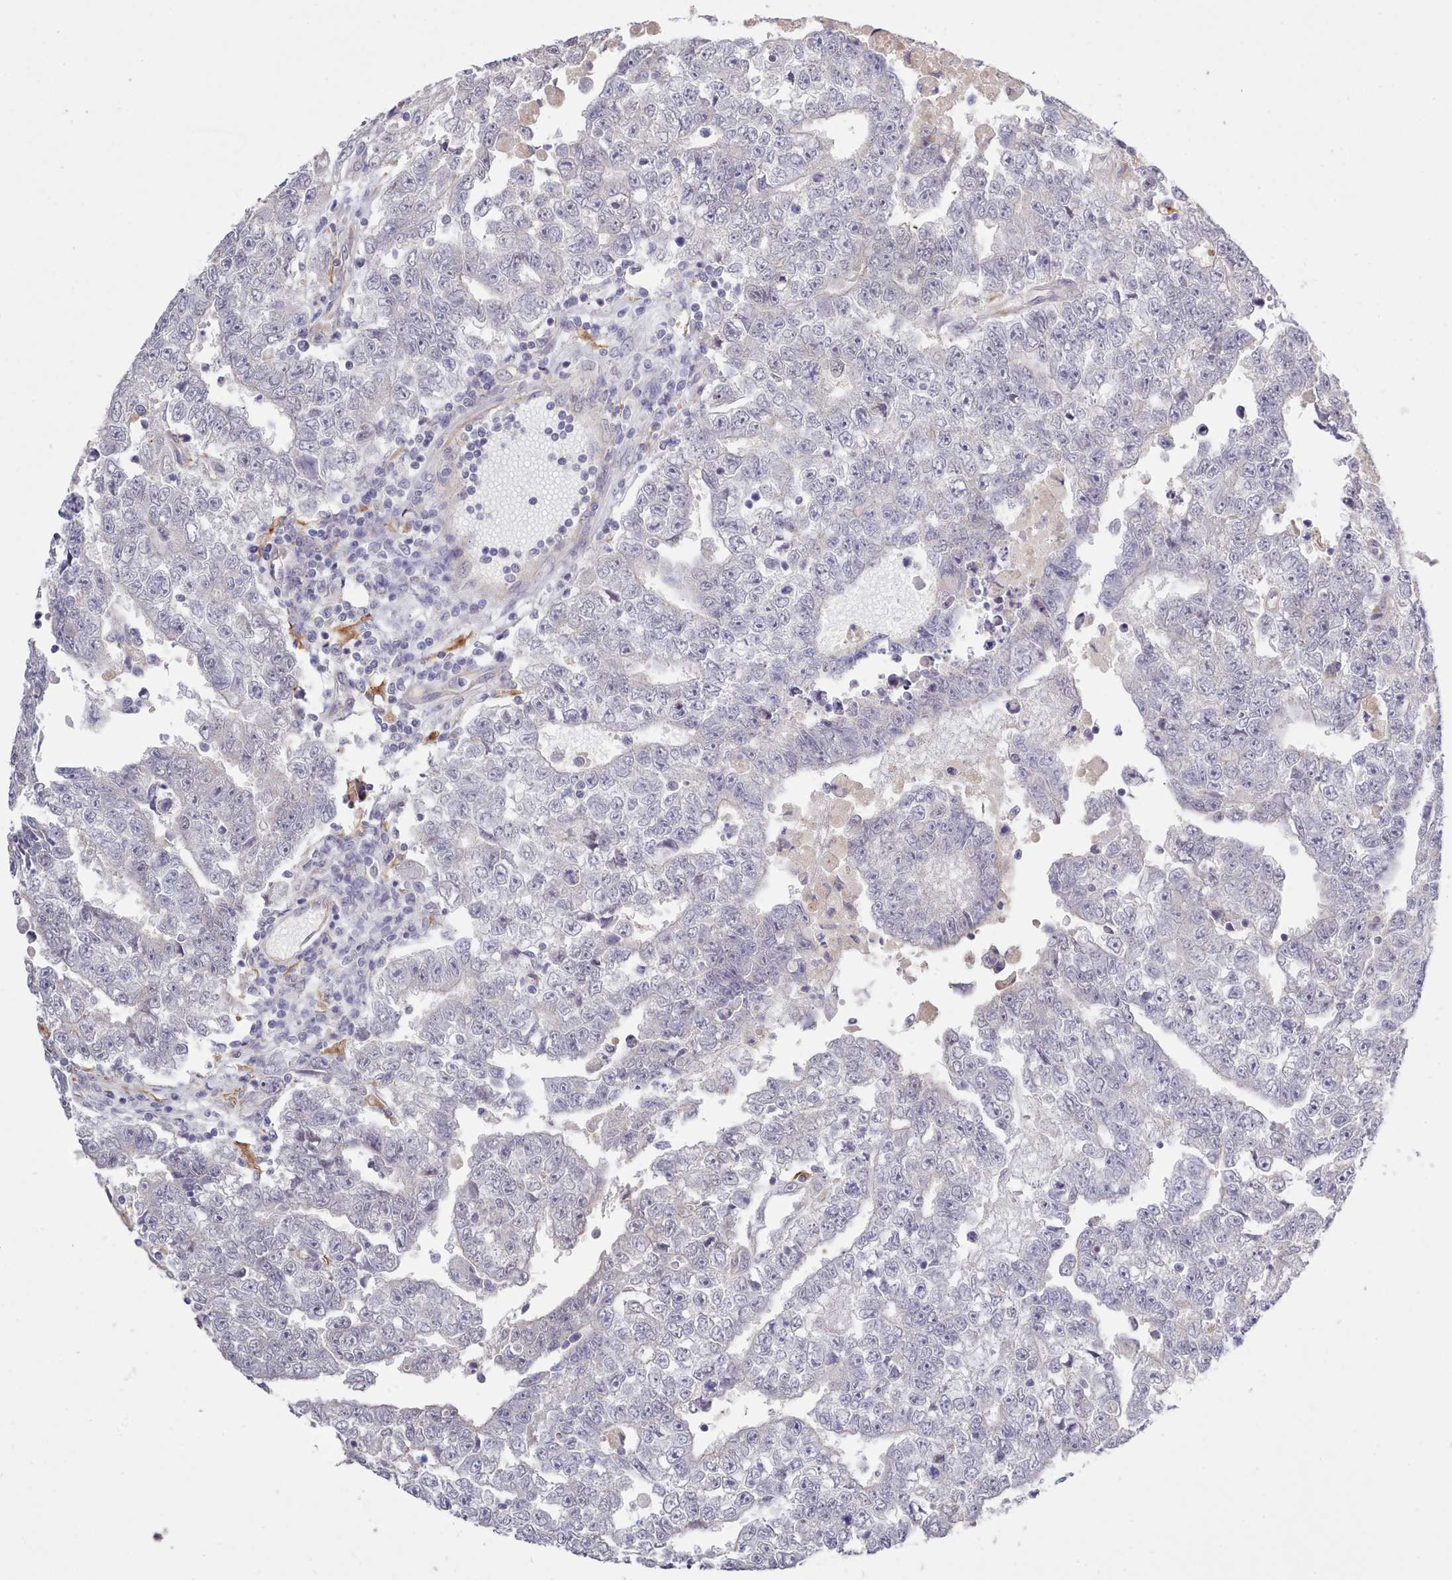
{"staining": {"intensity": "negative", "quantity": "none", "location": "none"}, "tissue": "testis cancer", "cell_type": "Tumor cells", "image_type": "cancer", "snomed": [{"axis": "morphology", "description": "Carcinoma, Embryonal, NOS"}, {"axis": "topography", "description": "Testis"}], "caption": "DAB (3,3'-diaminobenzidine) immunohistochemical staining of embryonal carcinoma (testis) reveals no significant staining in tumor cells. (DAB (3,3'-diaminobenzidine) immunohistochemistry (IHC) with hematoxylin counter stain).", "gene": "ZC3H13", "patient": {"sex": "male", "age": 25}}